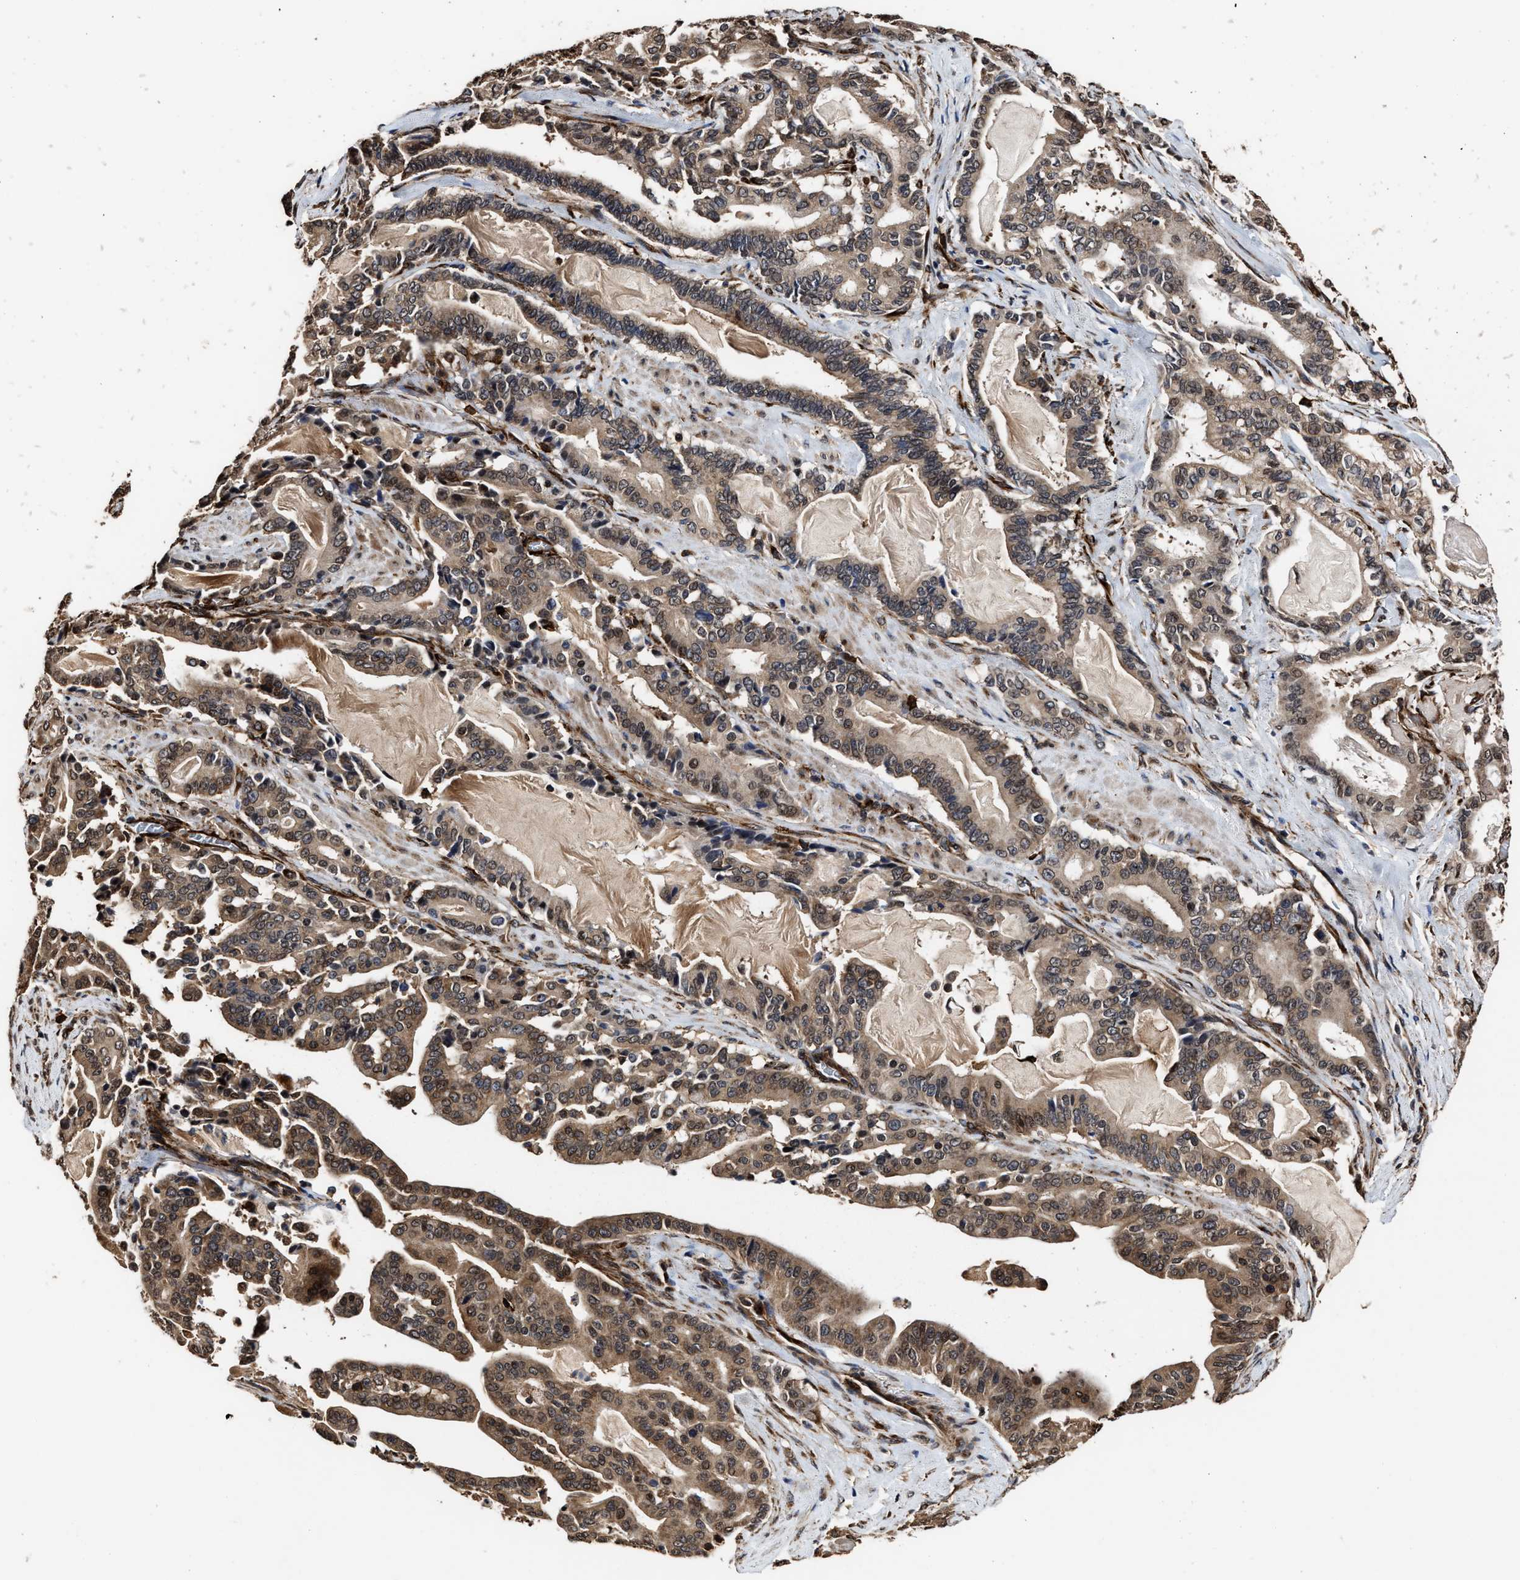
{"staining": {"intensity": "moderate", "quantity": ">75%", "location": "cytoplasmic/membranous"}, "tissue": "pancreatic cancer", "cell_type": "Tumor cells", "image_type": "cancer", "snomed": [{"axis": "morphology", "description": "Adenocarcinoma, NOS"}, {"axis": "topography", "description": "Pancreas"}], "caption": "Pancreatic cancer (adenocarcinoma) stained with a brown dye reveals moderate cytoplasmic/membranous positive expression in approximately >75% of tumor cells.", "gene": "SEPTIN2", "patient": {"sex": "male", "age": 63}}